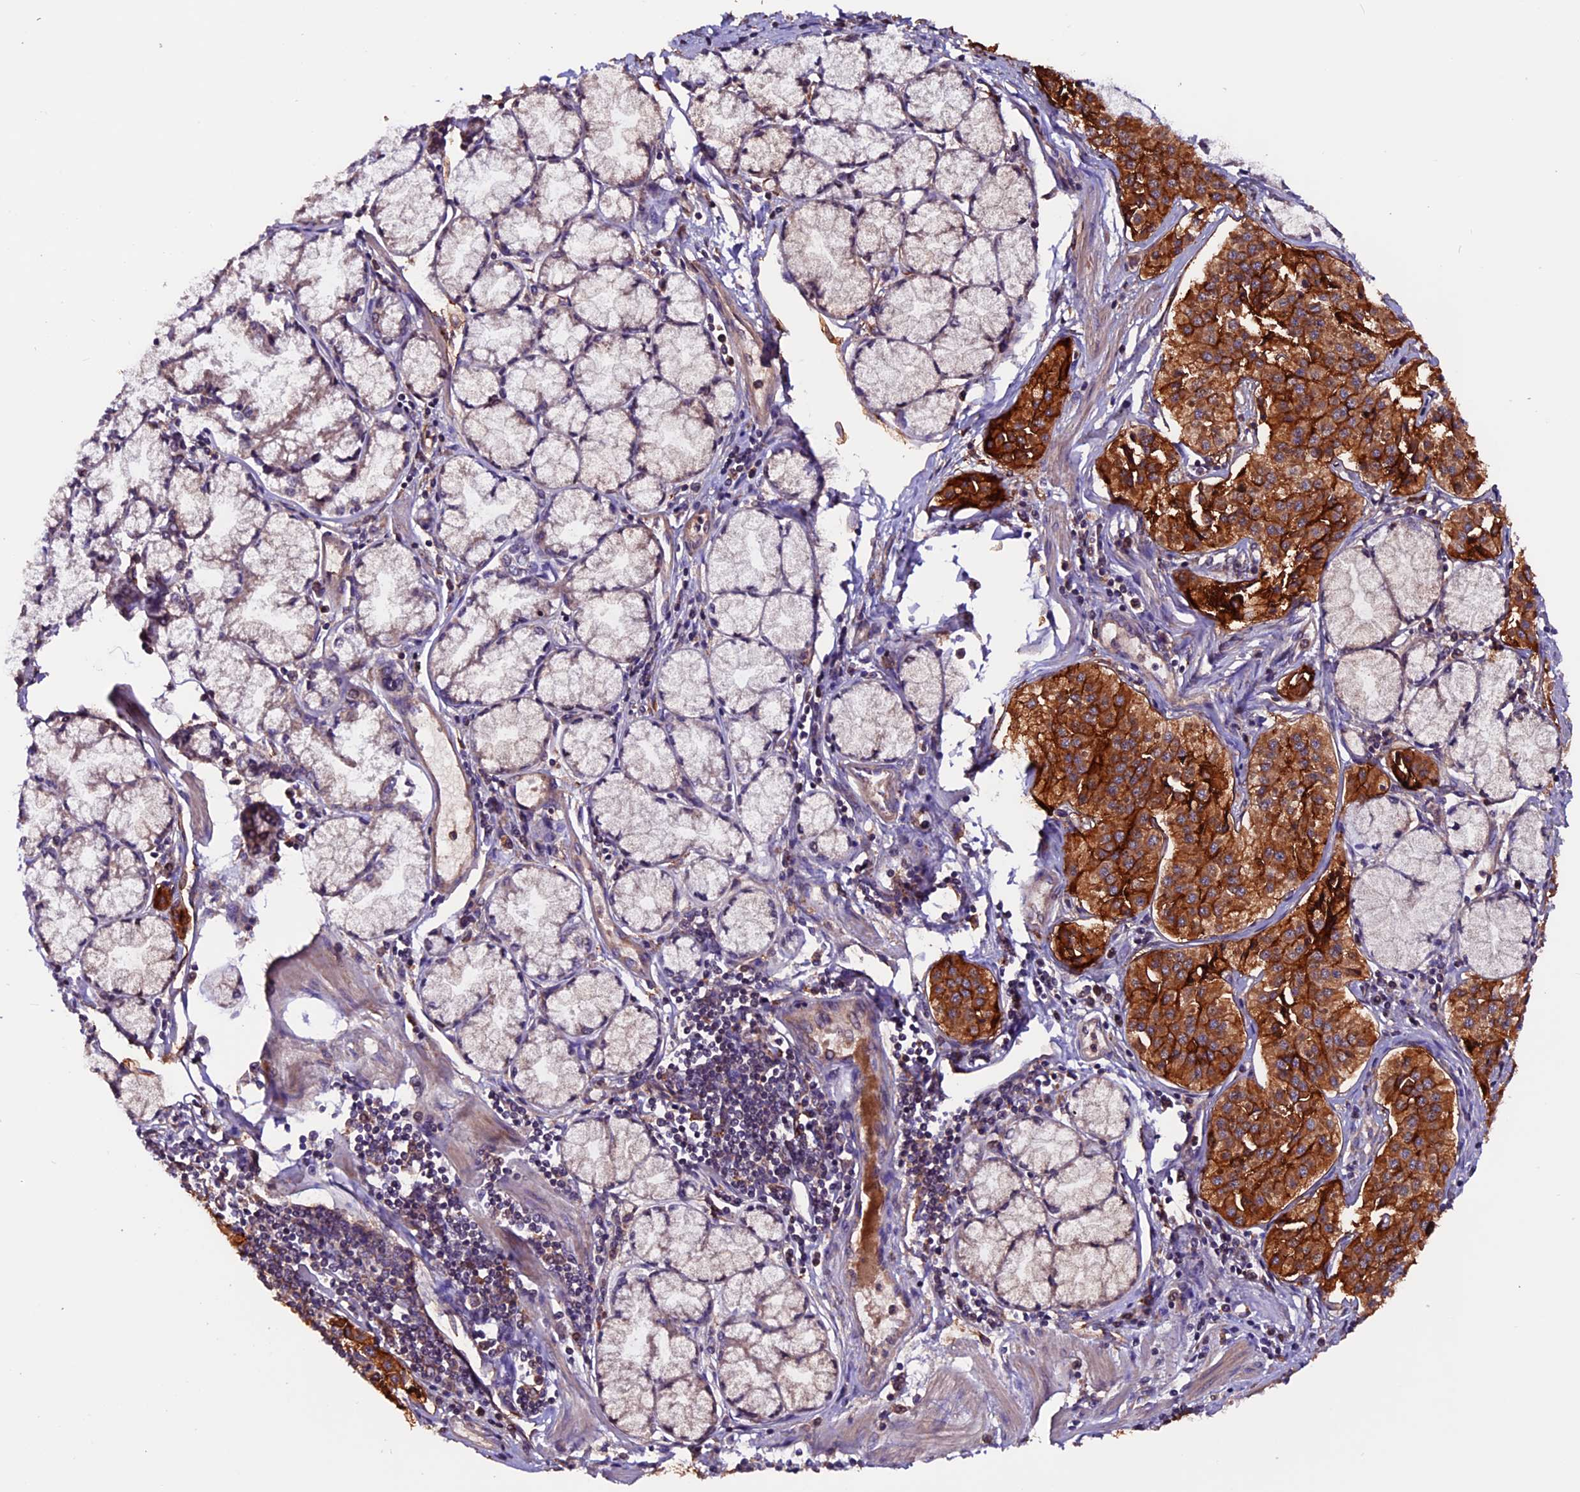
{"staining": {"intensity": "strong", "quantity": ">75%", "location": "cytoplasmic/membranous"}, "tissue": "pancreatic cancer", "cell_type": "Tumor cells", "image_type": "cancer", "snomed": [{"axis": "morphology", "description": "Adenocarcinoma, NOS"}, {"axis": "topography", "description": "Pancreas"}], "caption": "Protein staining exhibits strong cytoplasmic/membranous expression in about >75% of tumor cells in pancreatic adenocarcinoma. (Brightfield microscopy of DAB IHC at high magnification).", "gene": "ZNF598", "patient": {"sex": "female", "age": 50}}